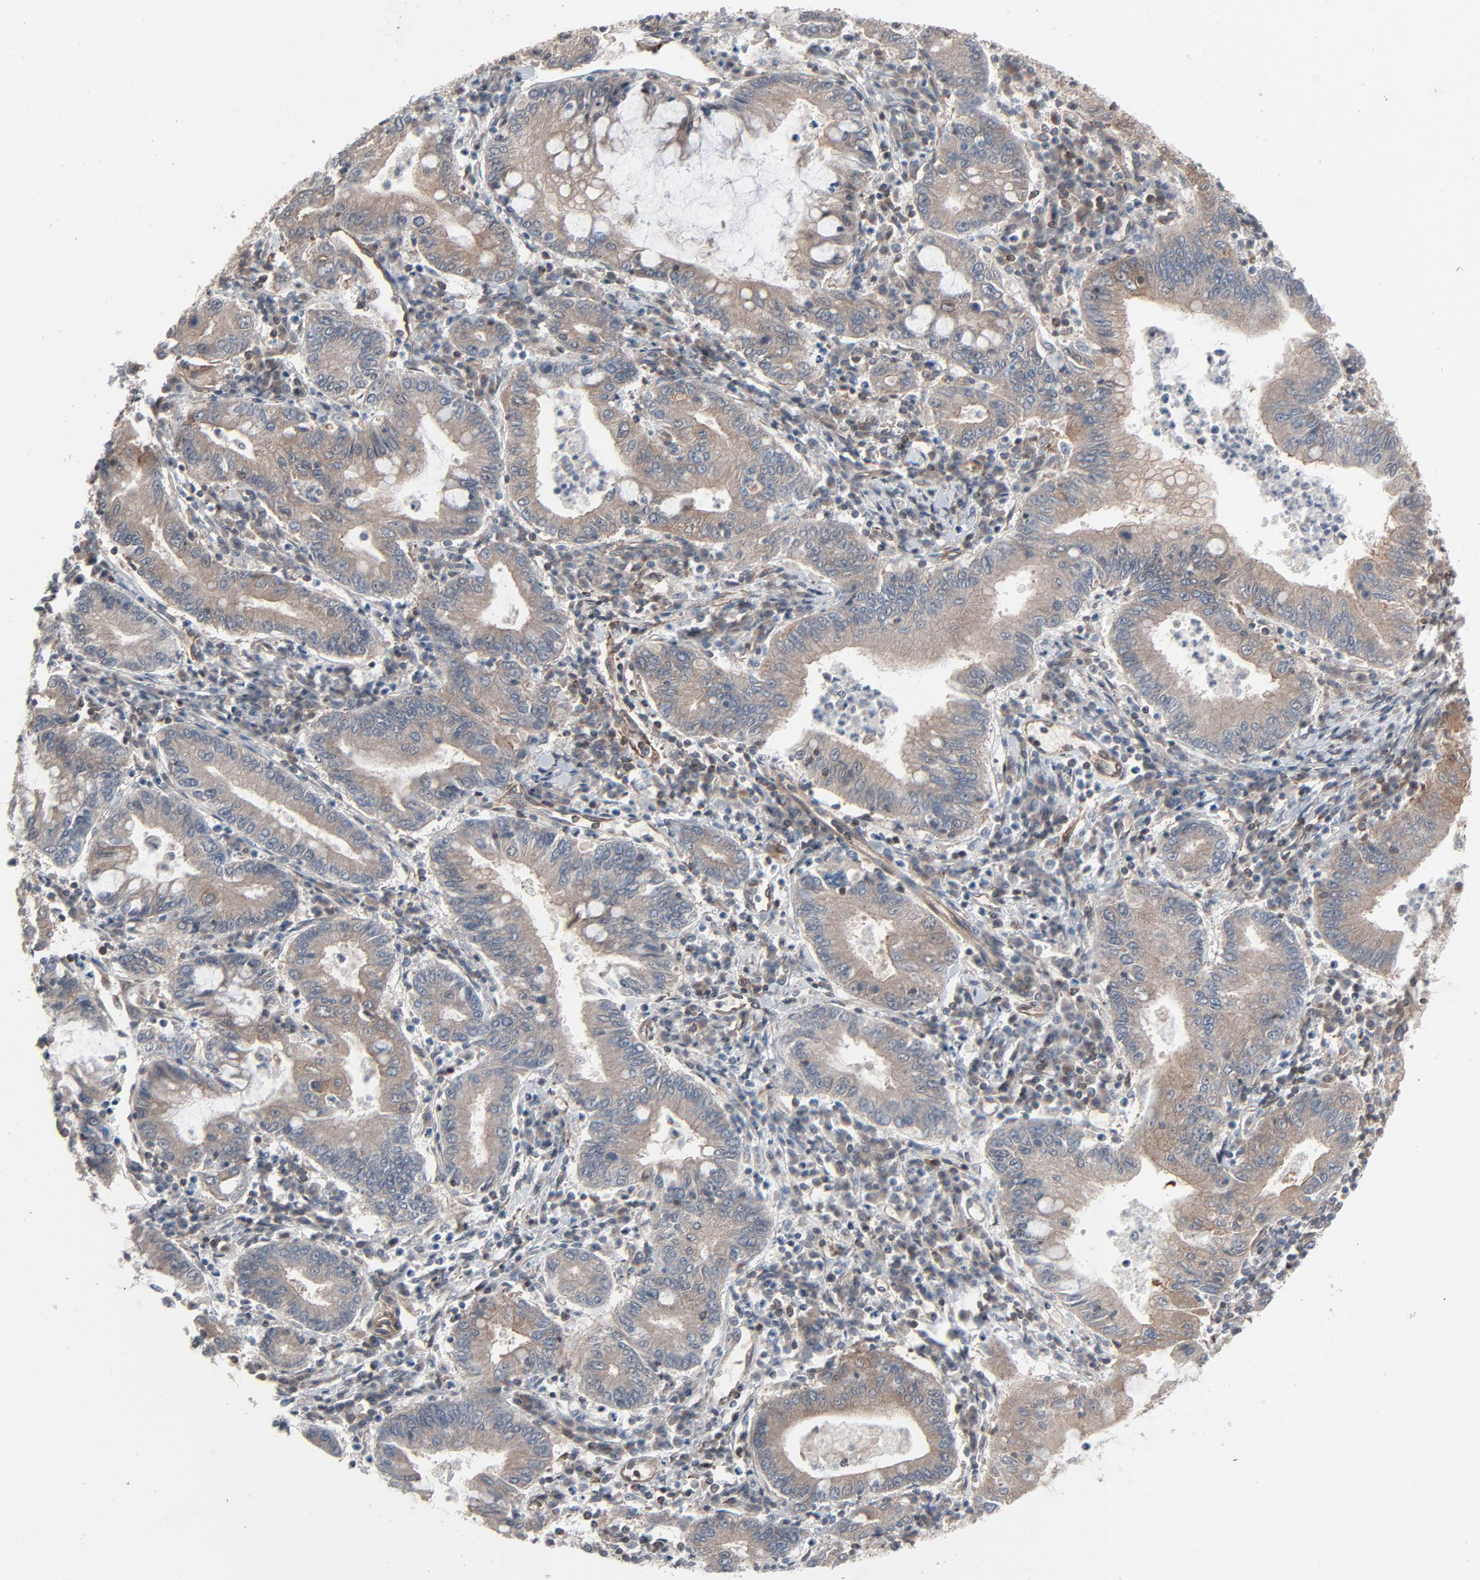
{"staining": {"intensity": "weak", "quantity": ">75%", "location": "cytoplasmic/membranous"}, "tissue": "stomach cancer", "cell_type": "Tumor cells", "image_type": "cancer", "snomed": [{"axis": "morphology", "description": "Normal tissue, NOS"}, {"axis": "morphology", "description": "Adenocarcinoma, NOS"}, {"axis": "topography", "description": "Esophagus"}, {"axis": "topography", "description": "Stomach, upper"}, {"axis": "topography", "description": "Peripheral nerve tissue"}], "caption": "Immunohistochemical staining of human stomach cancer shows weak cytoplasmic/membranous protein staining in about >75% of tumor cells.", "gene": "OPTN", "patient": {"sex": "male", "age": 62}}